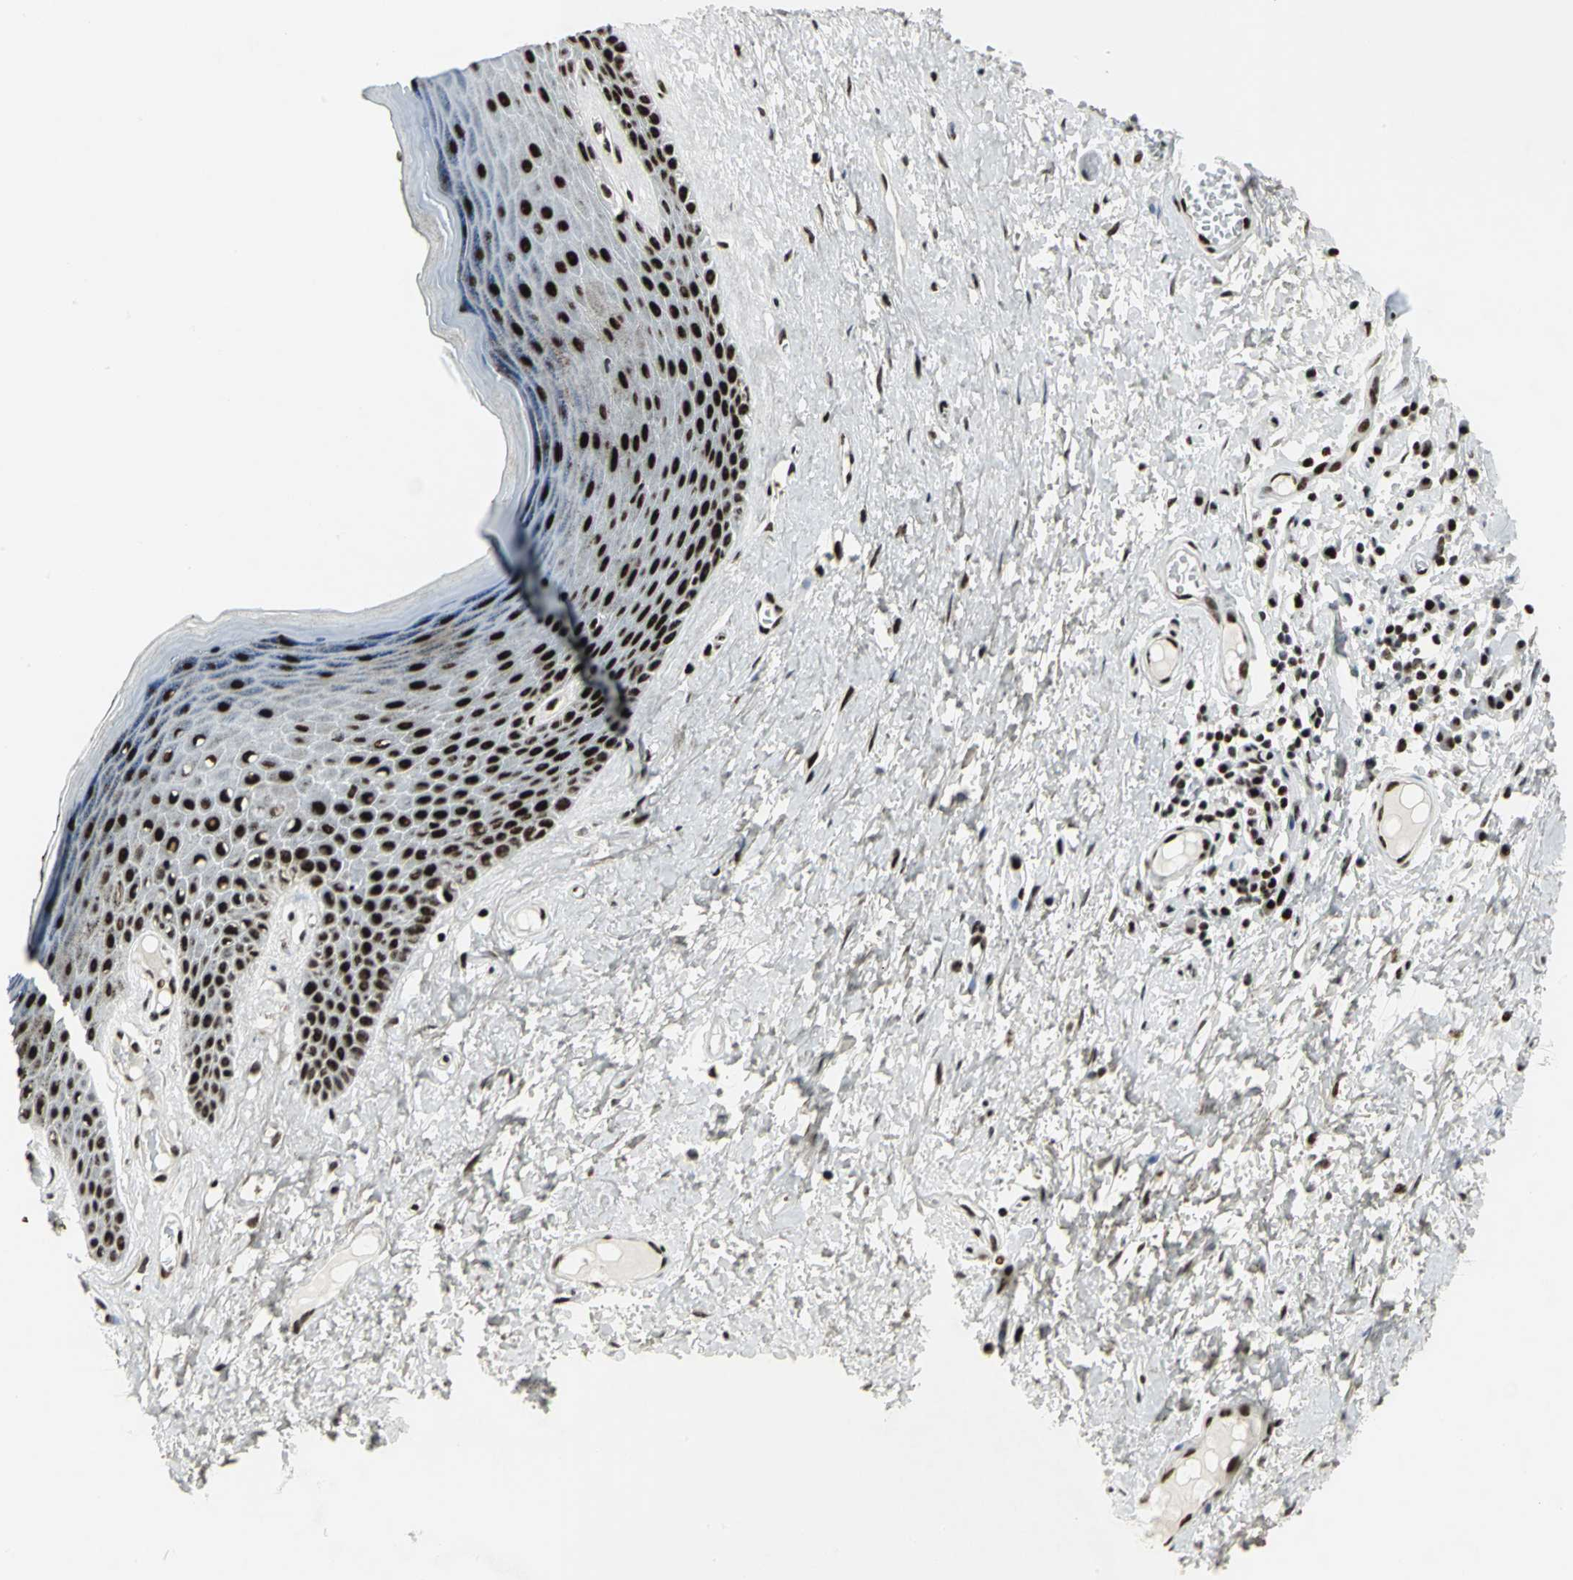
{"staining": {"intensity": "strong", "quantity": ">75%", "location": "nuclear"}, "tissue": "skin", "cell_type": "Epidermal cells", "image_type": "normal", "snomed": [{"axis": "morphology", "description": "Normal tissue, NOS"}, {"axis": "morphology", "description": "Inflammation, NOS"}, {"axis": "topography", "description": "Vulva"}], "caption": "Protein expression analysis of normal skin exhibits strong nuclear positivity in approximately >75% of epidermal cells.", "gene": "SMARCA4", "patient": {"sex": "female", "age": 84}}